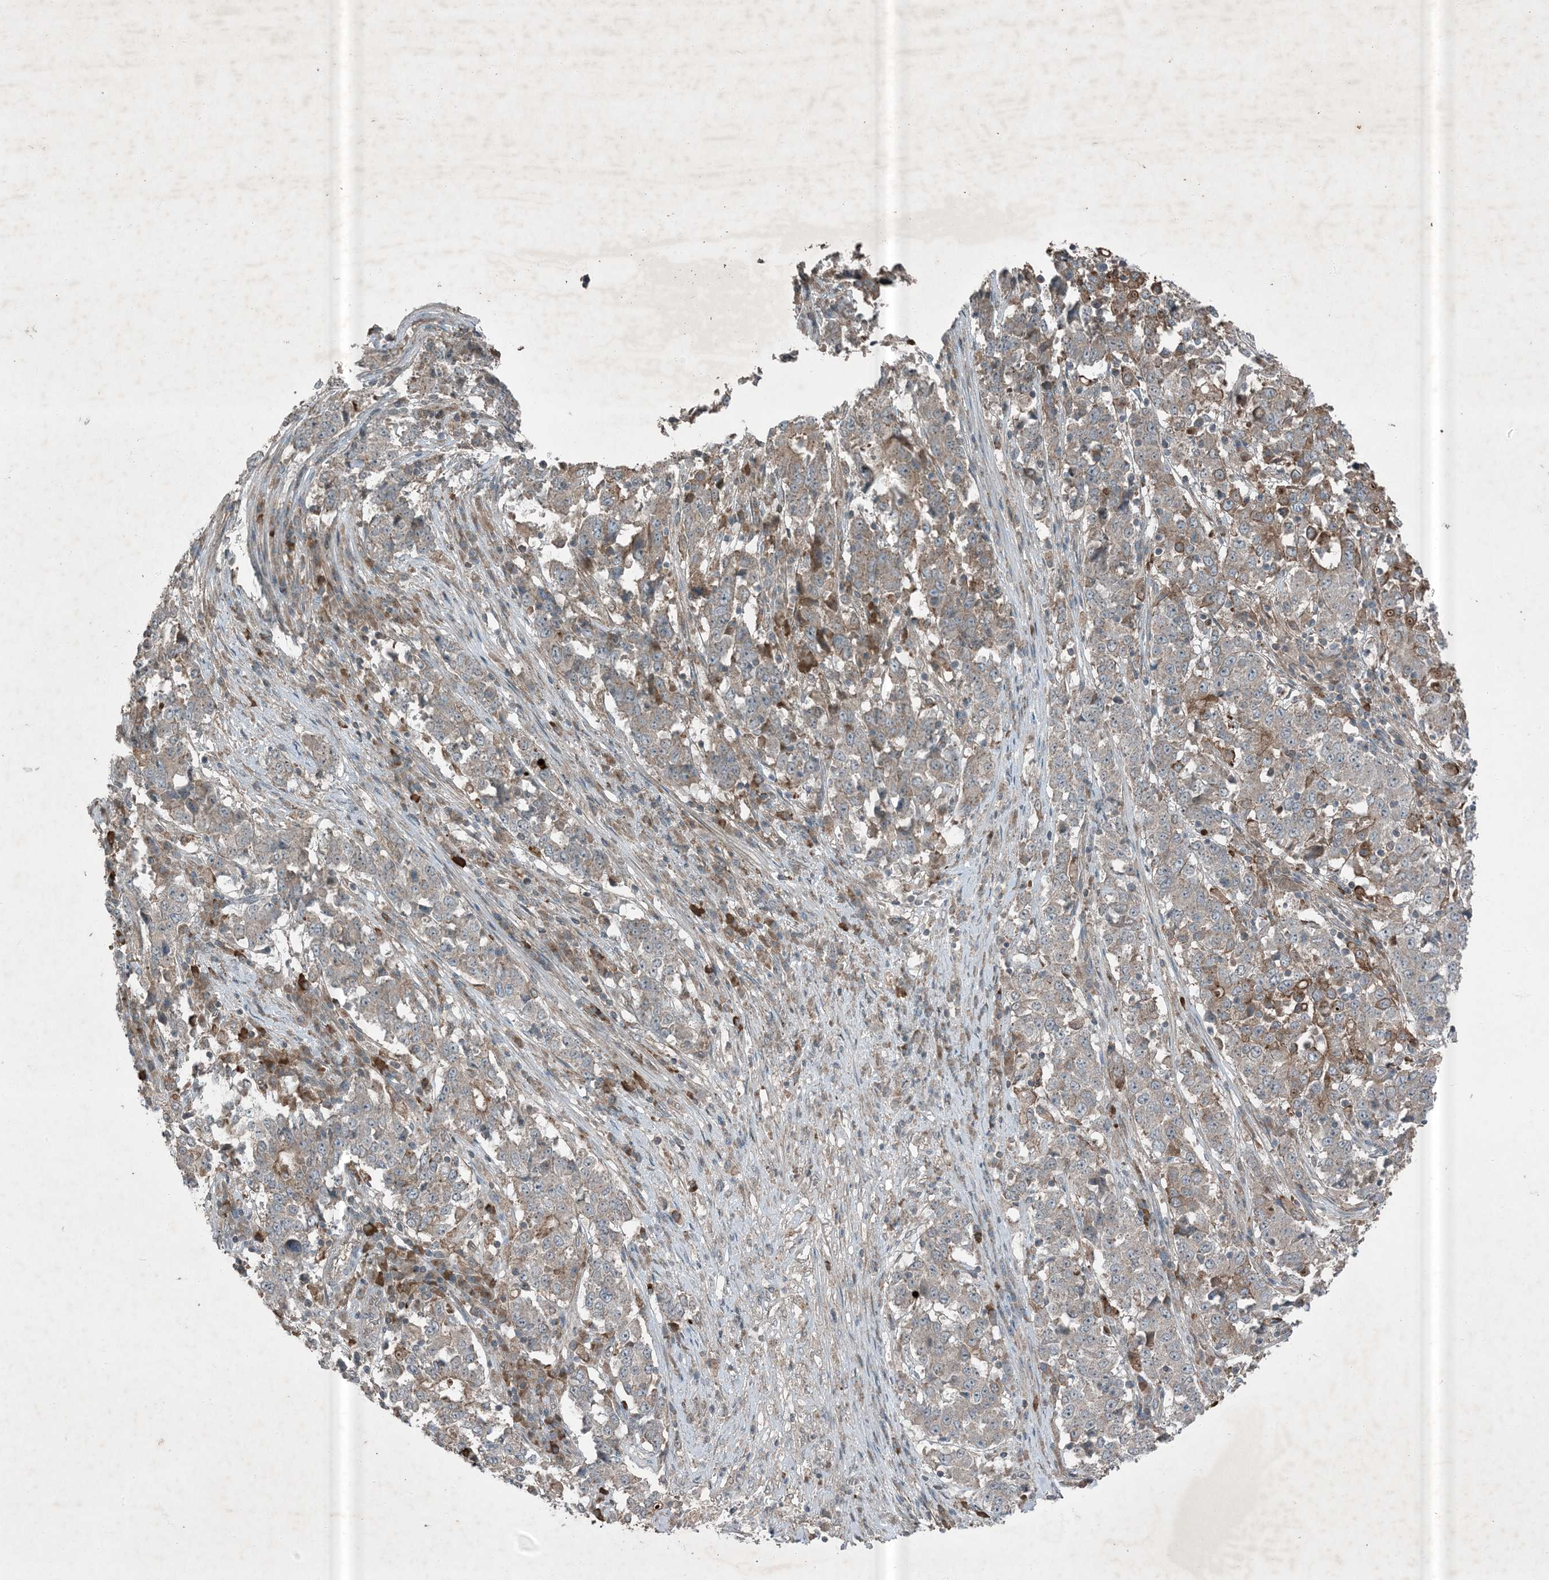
{"staining": {"intensity": "weak", "quantity": "25%-75%", "location": "cytoplasmic/membranous"}, "tissue": "stomach cancer", "cell_type": "Tumor cells", "image_type": "cancer", "snomed": [{"axis": "morphology", "description": "Adenocarcinoma, NOS"}, {"axis": "topography", "description": "Stomach"}], "caption": "Immunohistochemistry (IHC) micrograph of neoplastic tissue: stomach cancer (adenocarcinoma) stained using immunohistochemistry (IHC) reveals low levels of weak protein expression localized specifically in the cytoplasmic/membranous of tumor cells, appearing as a cytoplasmic/membranous brown color.", "gene": "MDN1", "patient": {"sex": "male", "age": 59}}